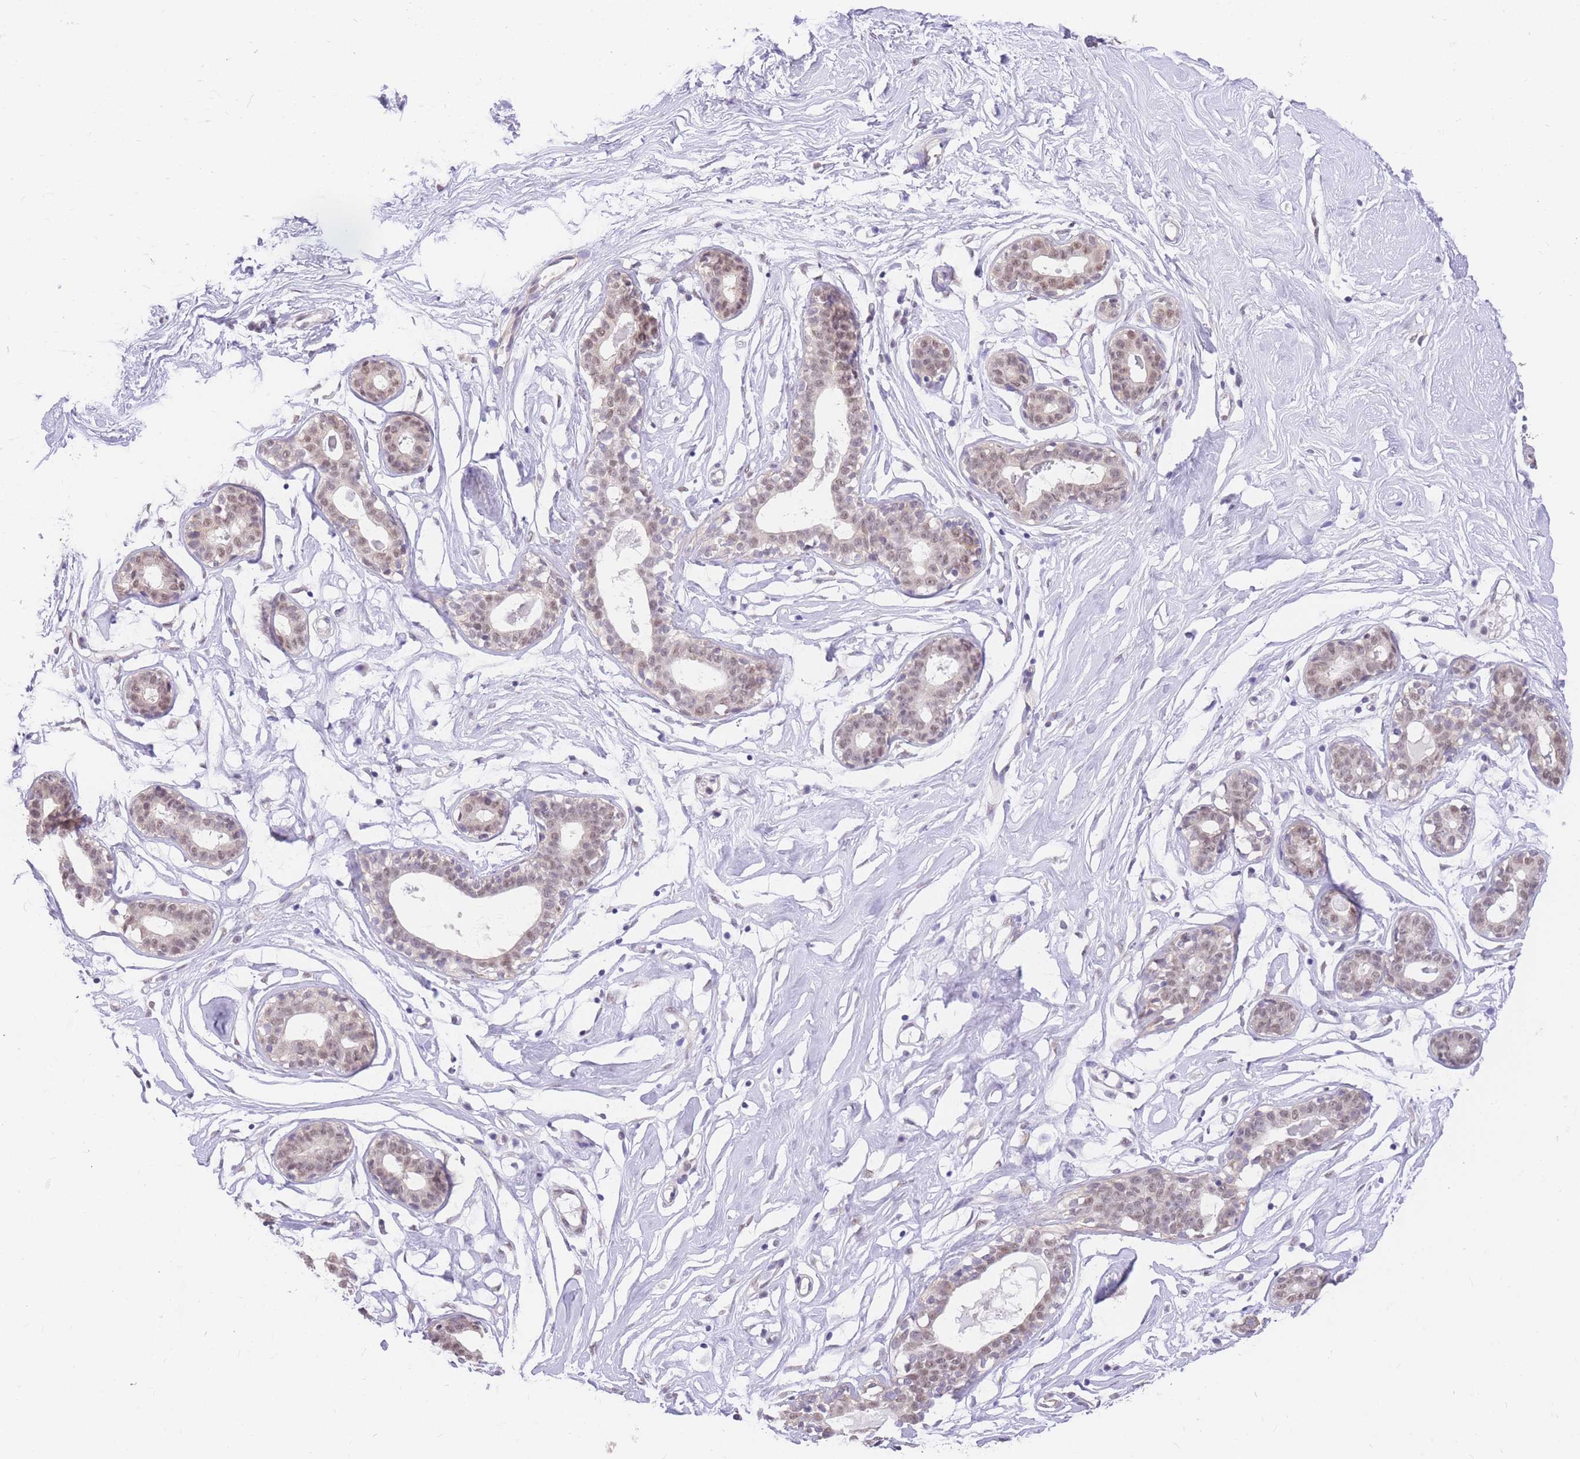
{"staining": {"intensity": "negative", "quantity": "none", "location": "none"}, "tissue": "breast", "cell_type": "Adipocytes", "image_type": "normal", "snomed": [{"axis": "morphology", "description": "Normal tissue, NOS"}, {"axis": "morphology", "description": "Adenoma, NOS"}, {"axis": "topography", "description": "Breast"}], "caption": "Adipocytes are negative for protein expression in unremarkable human breast. (DAB immunohistochemistry visualized using brightfield microscopy, high magnification).", "gene": "S100PBP", "patient": {"sex": "female", "age": 23}}